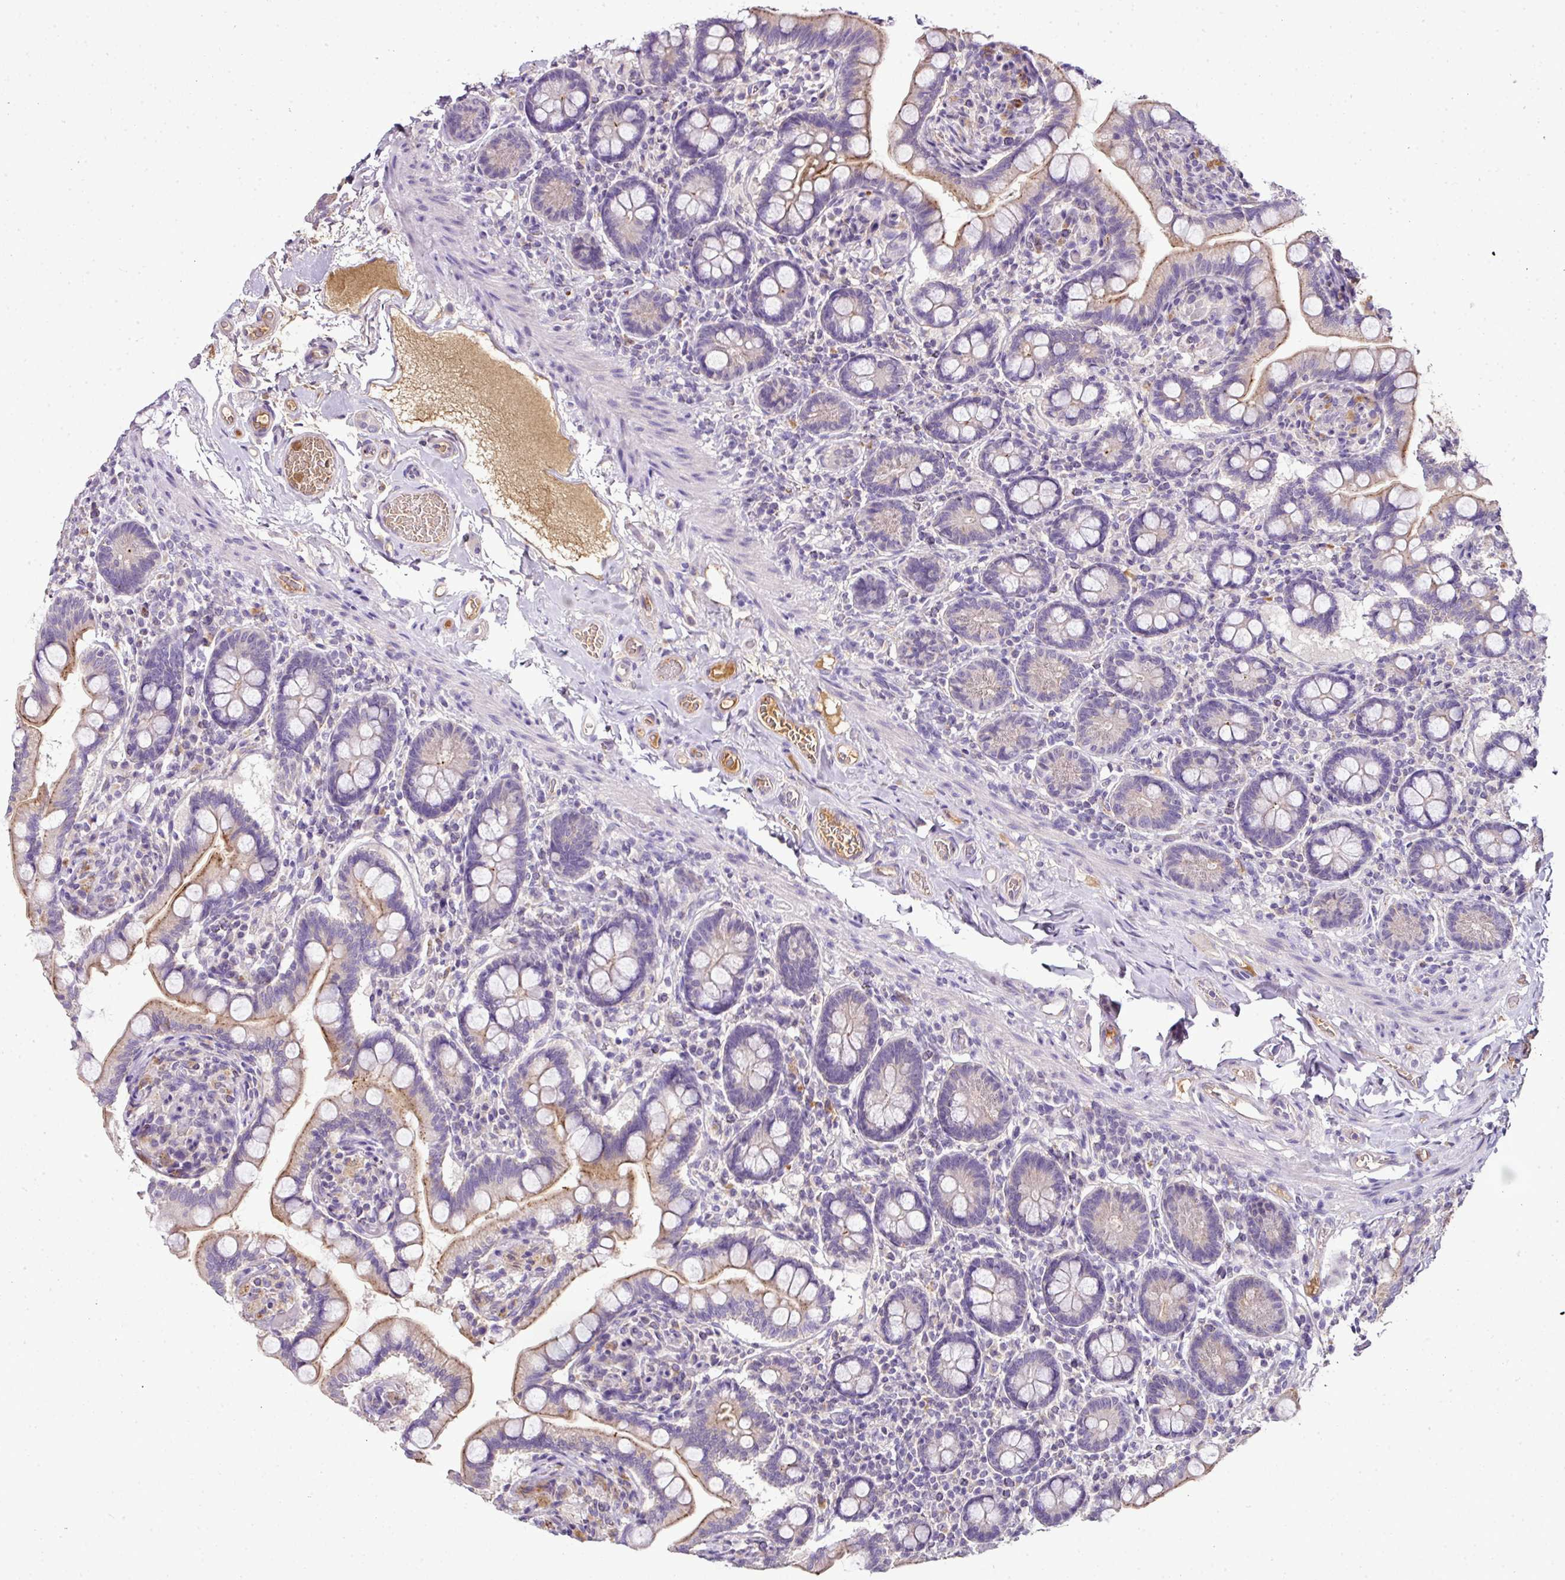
{"staining": {"intensity": "moderate", "quantity": "25%-75%", "location": "cytoplasmic/membranous"}, "tissue": "small intestine", "cell_type": "Glandular cells", "image_type": "normal", "snomed": [{"axis": "morphology", "description": "Normal tissue, NOS"}, {"axis": "topography", "description": "Small intestine"}], "caption": "A brown stain shows moderate cytoplasmic/membranous expression of a protein in glandular cells of benign small intestine.", "gene": "CAB39L", "patient": {"sex": "female", "age": 64}}